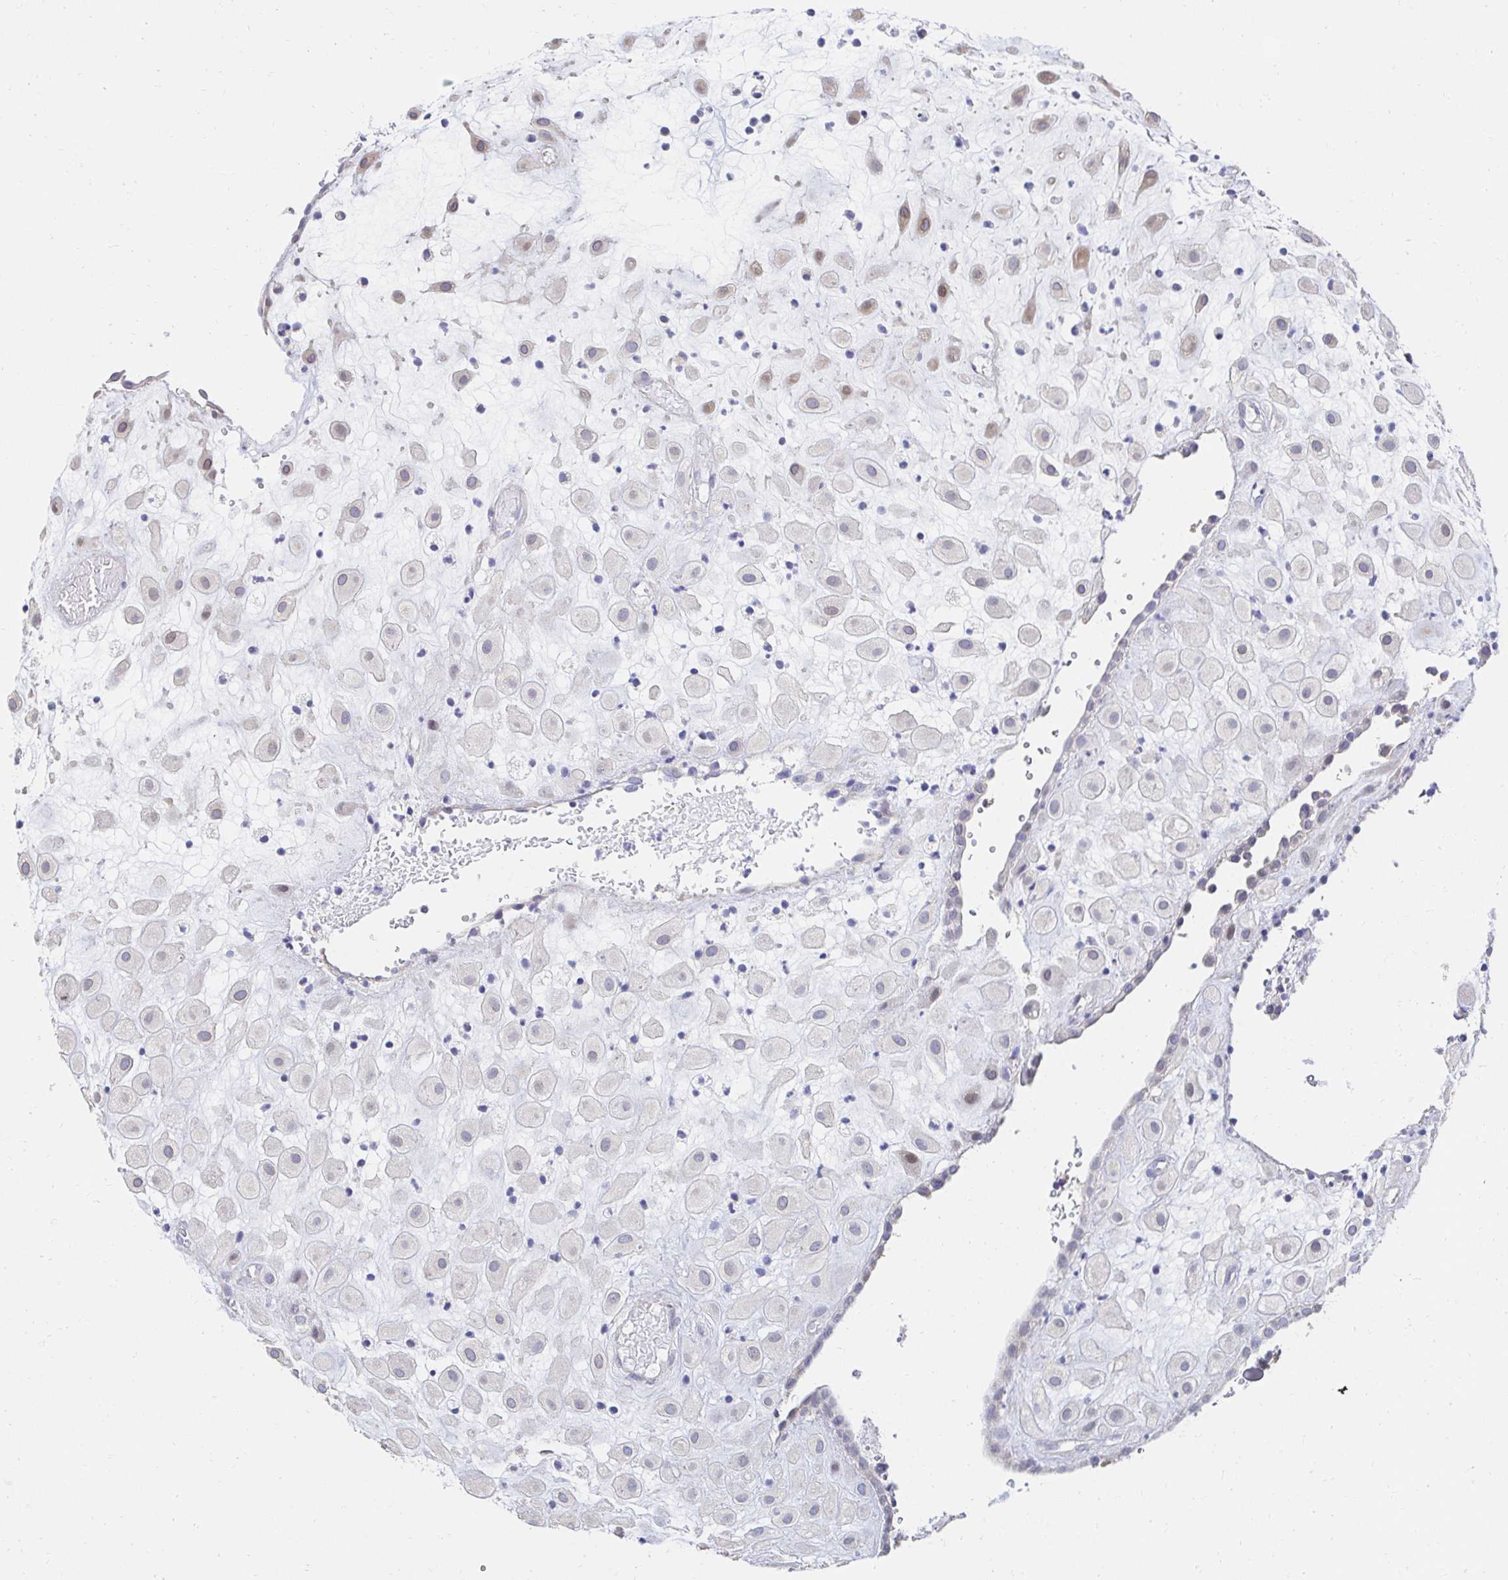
{"staining": {"intensity": "moderate", "quantity": "<25%", "location": "nuclear"}, "tissue": "placenta", "cell_type": "Decidual cells", "image_type": "normal", "snomed": [{"axis": "morphology", "description": "Normal tissue, NOS"}, {"axis": "topography", "description": "Placenta"}], "caption": "Protein expression by immunohistochemistry (IHC) displays moderate nuclear staining in about <25% of decidual cells in unremarkable placenta.", "gene": "AKAP14", "patient": {"sex": "female", "age": 24}}